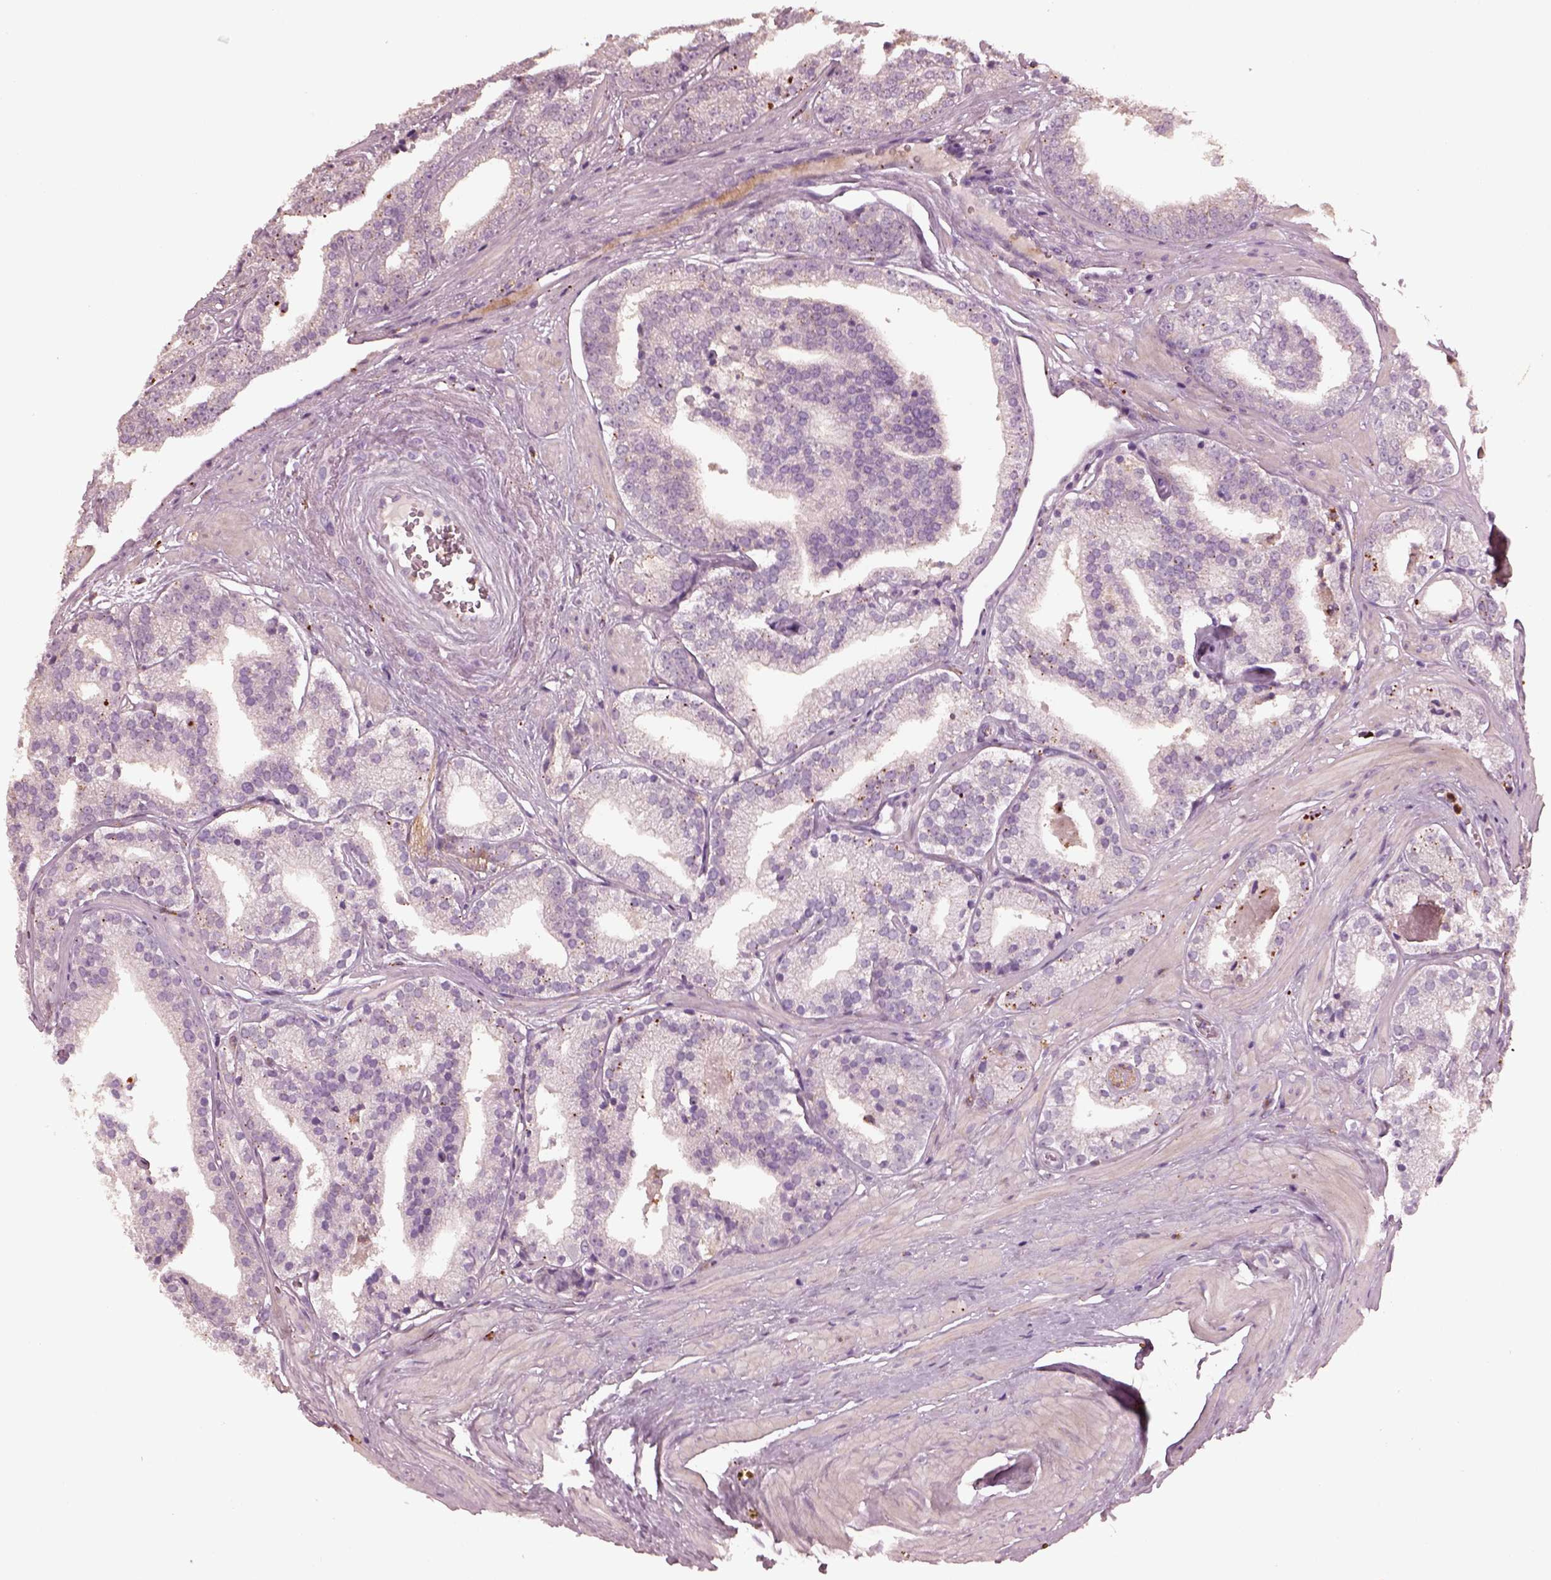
{"staining": {"intensity": "negative", "quantity": "none", "location": "none"}, "tissue": "prostate cancer", "cell_type": "Tumor cells", "image_type": "cancer", "snomed": [{"axis": "morphology", "description": "Adenocarcinoma, Low grade"}, {"axis": "topography", "description": "Prostate"}], "caption": "The histopathology image reveals no significant positivity in tumor cells of low-grade adenocarcinoma (prostate).", "gene": "RUFY3", "patient": {"sex": "male", "age": 60}}